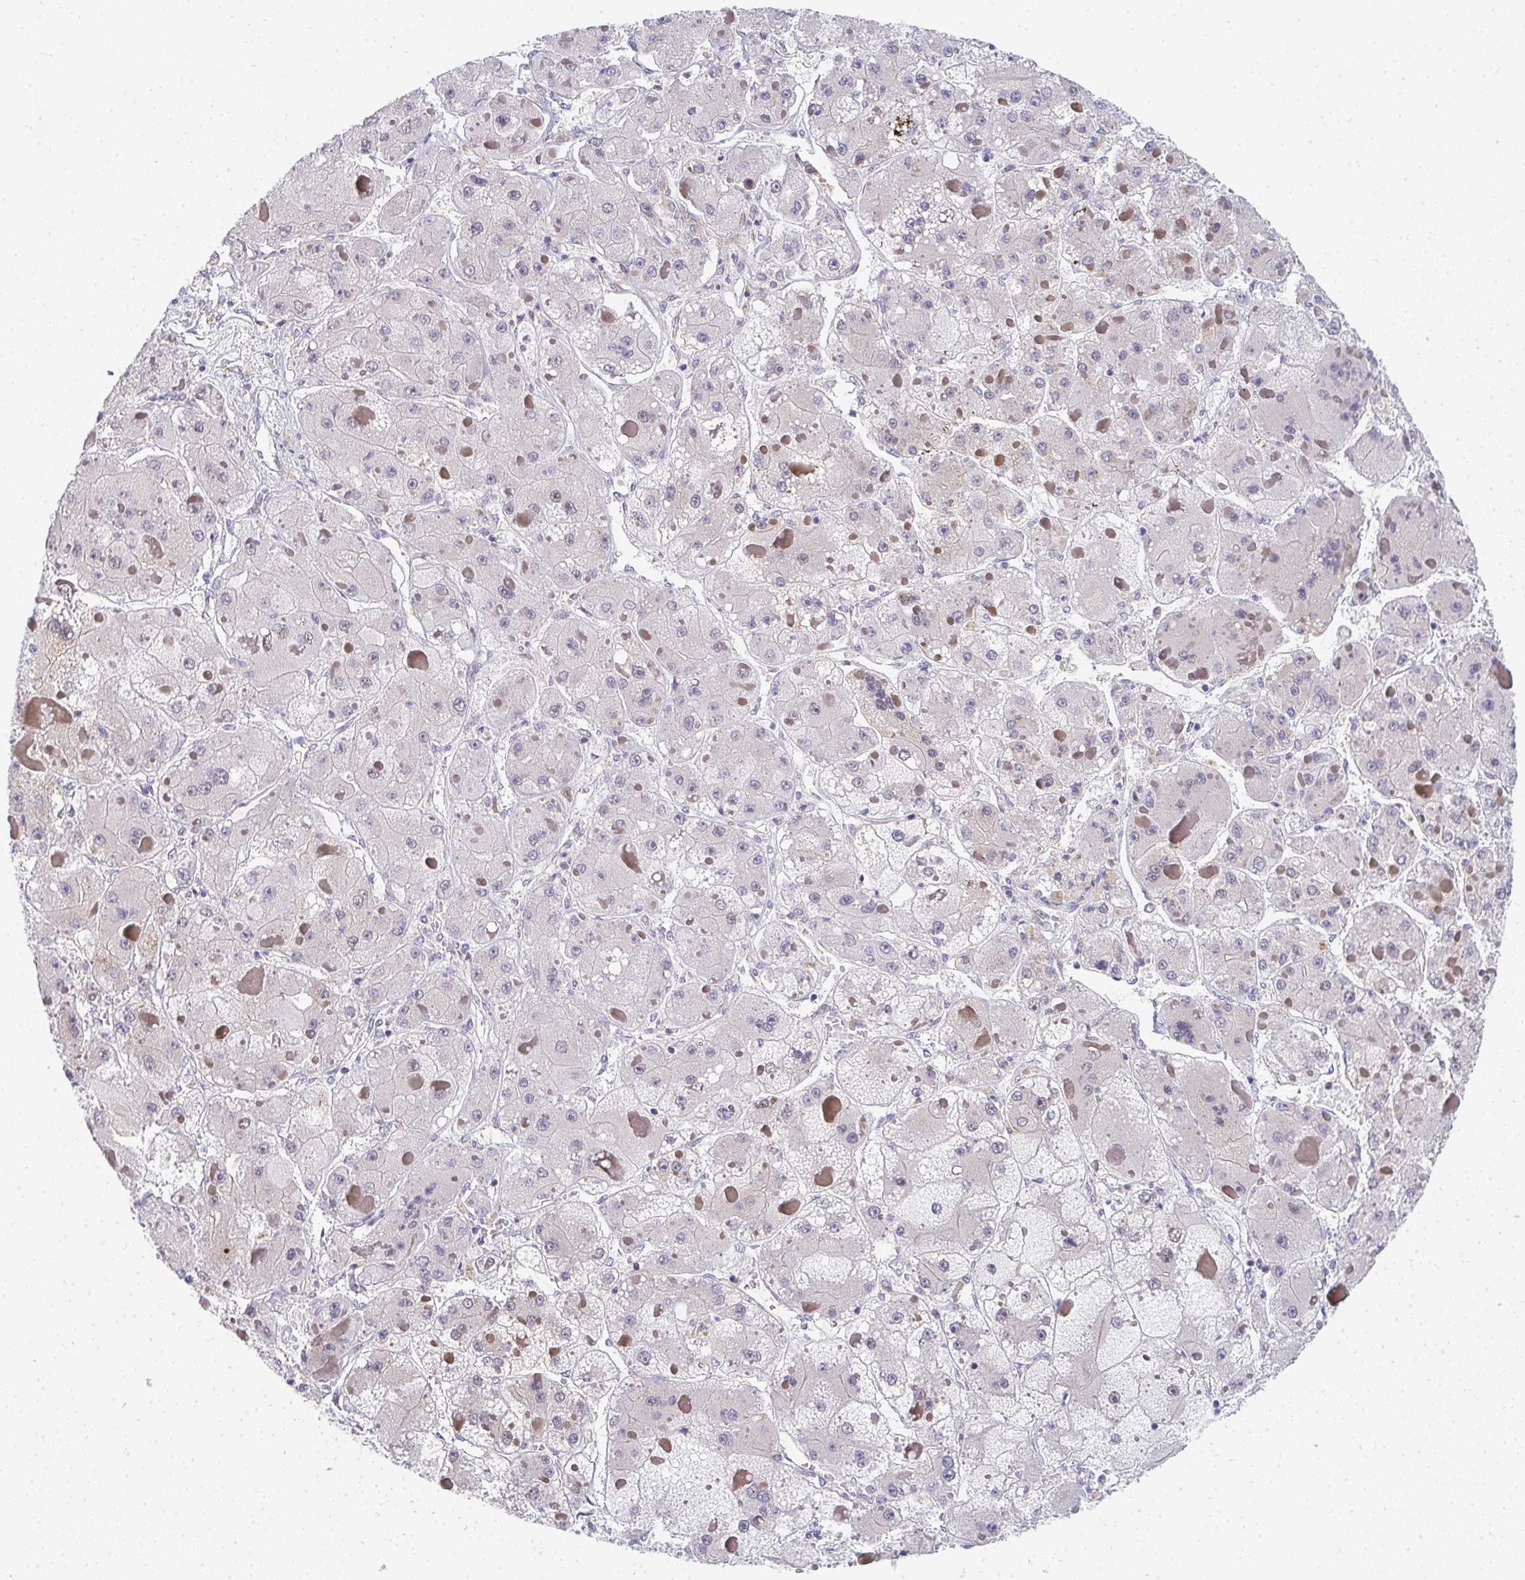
{"staining": {"intensity": "negative", "quantity": "none", "location": "none"}, "tissue": "liver cancer", "cell_type": "Tumor cells", "image_type": "cancer", "snomed": [{"axis": "morphology", "description": "Carcinoma, Hepatocellular, NOS"}, {"axis": "topography", "description": "Liver"}], "caption": "Tumor cells are negative for brown protein staining in liver cancer. (DAB (3,3'-diaminobenzidine) immunohistochemistry (IHC), high magnification).", "gene": "ZIC3", "patient": {"sex": "female", "age": 73}}